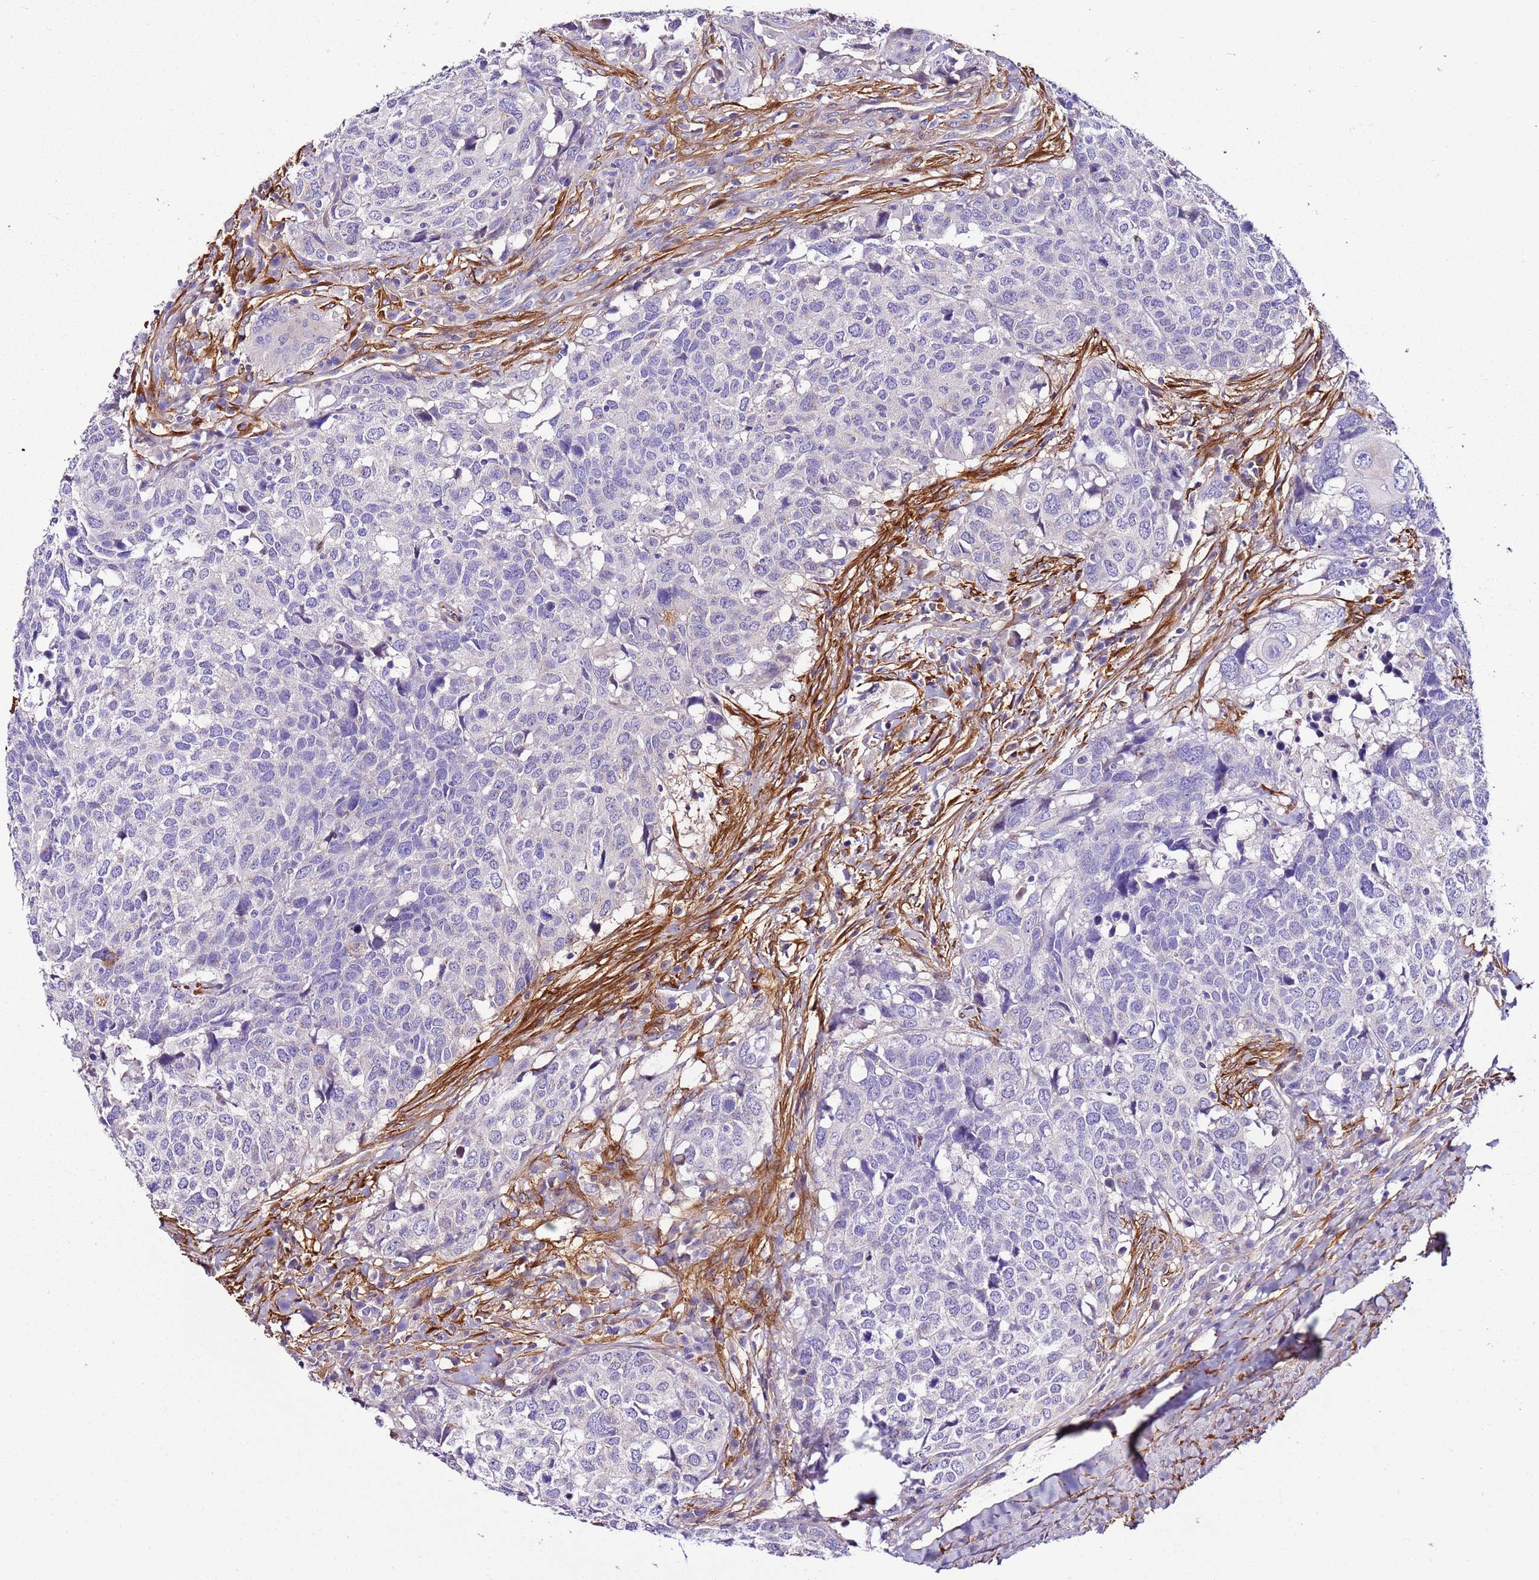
{"staining": {"intensity": "negative", "quantity": "none", "location": "none"}, "tissue": "head and neck cancer", "cell_type": "Tumor cells", "image_type": "cancer", "snomed": [{"axis": "morphology", "description": "Normal tissue, NOS"}, {"axis": "morphology", "description": "Squamous cell carcinoma, NOS"}, {"axis": "topography", "description": "Skeletal muscle"}, {"axis": "topography", "description": "Vascular tissue"}, {"axis": "topography", "description": "Peripheral nerve tissue"}, {"axis": "topography", "description": "Head-Neck"}], "caption": "Immunohistochemistry photomicrograph of human head and neck squamous cell carcinoma stained for a protein (brown), which exhibits no positivity in tumor cells. Nuclei are stained in blue.", "gene": "FAM174C", "patient": {"sex": "male", "age": 66}}